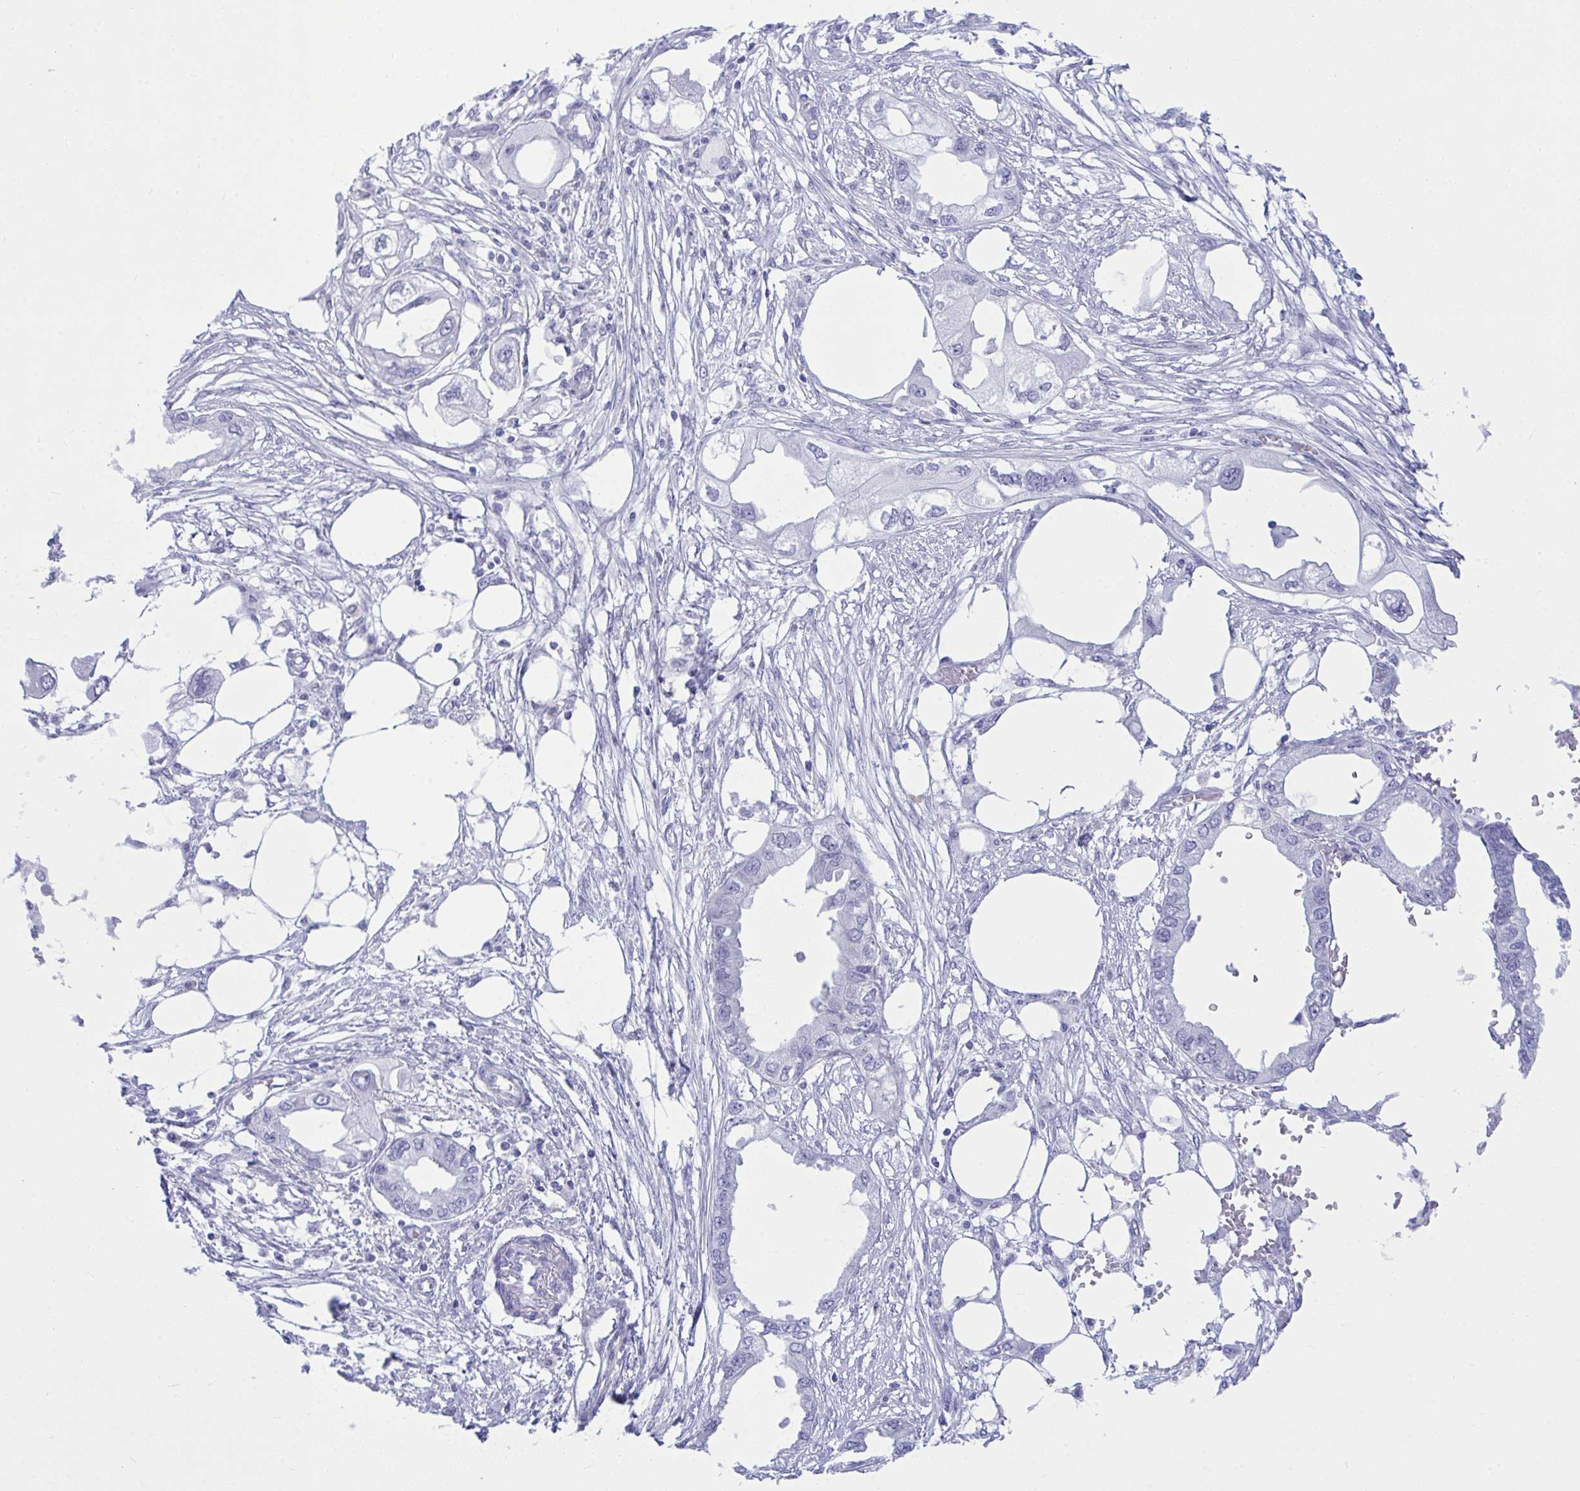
{"staining": {"intensity": "negative", "quantity": "none", "location": "none"}, "tissue": "endometrial cancer", "cell_type": "Tumor cells", "image_type": "cancer", "snomed": [{"axis": "morphology", "description": "Adenocarcinoma, NOS"}, {"axis": "morphology", "description": "Adenocarcinoma, metastatic, NOS"}, {"axis": "topography", "description": "Adipose tissue"}, {"axis": "topography", "description": "Endometrium"}], "caption": "The histopathology image demonstrates no staining of tumor cells in endometrial cancer (metastatic adenocarcinoma).", "gene": "MED9", "patient": {"sex": "female", "age": 67}}